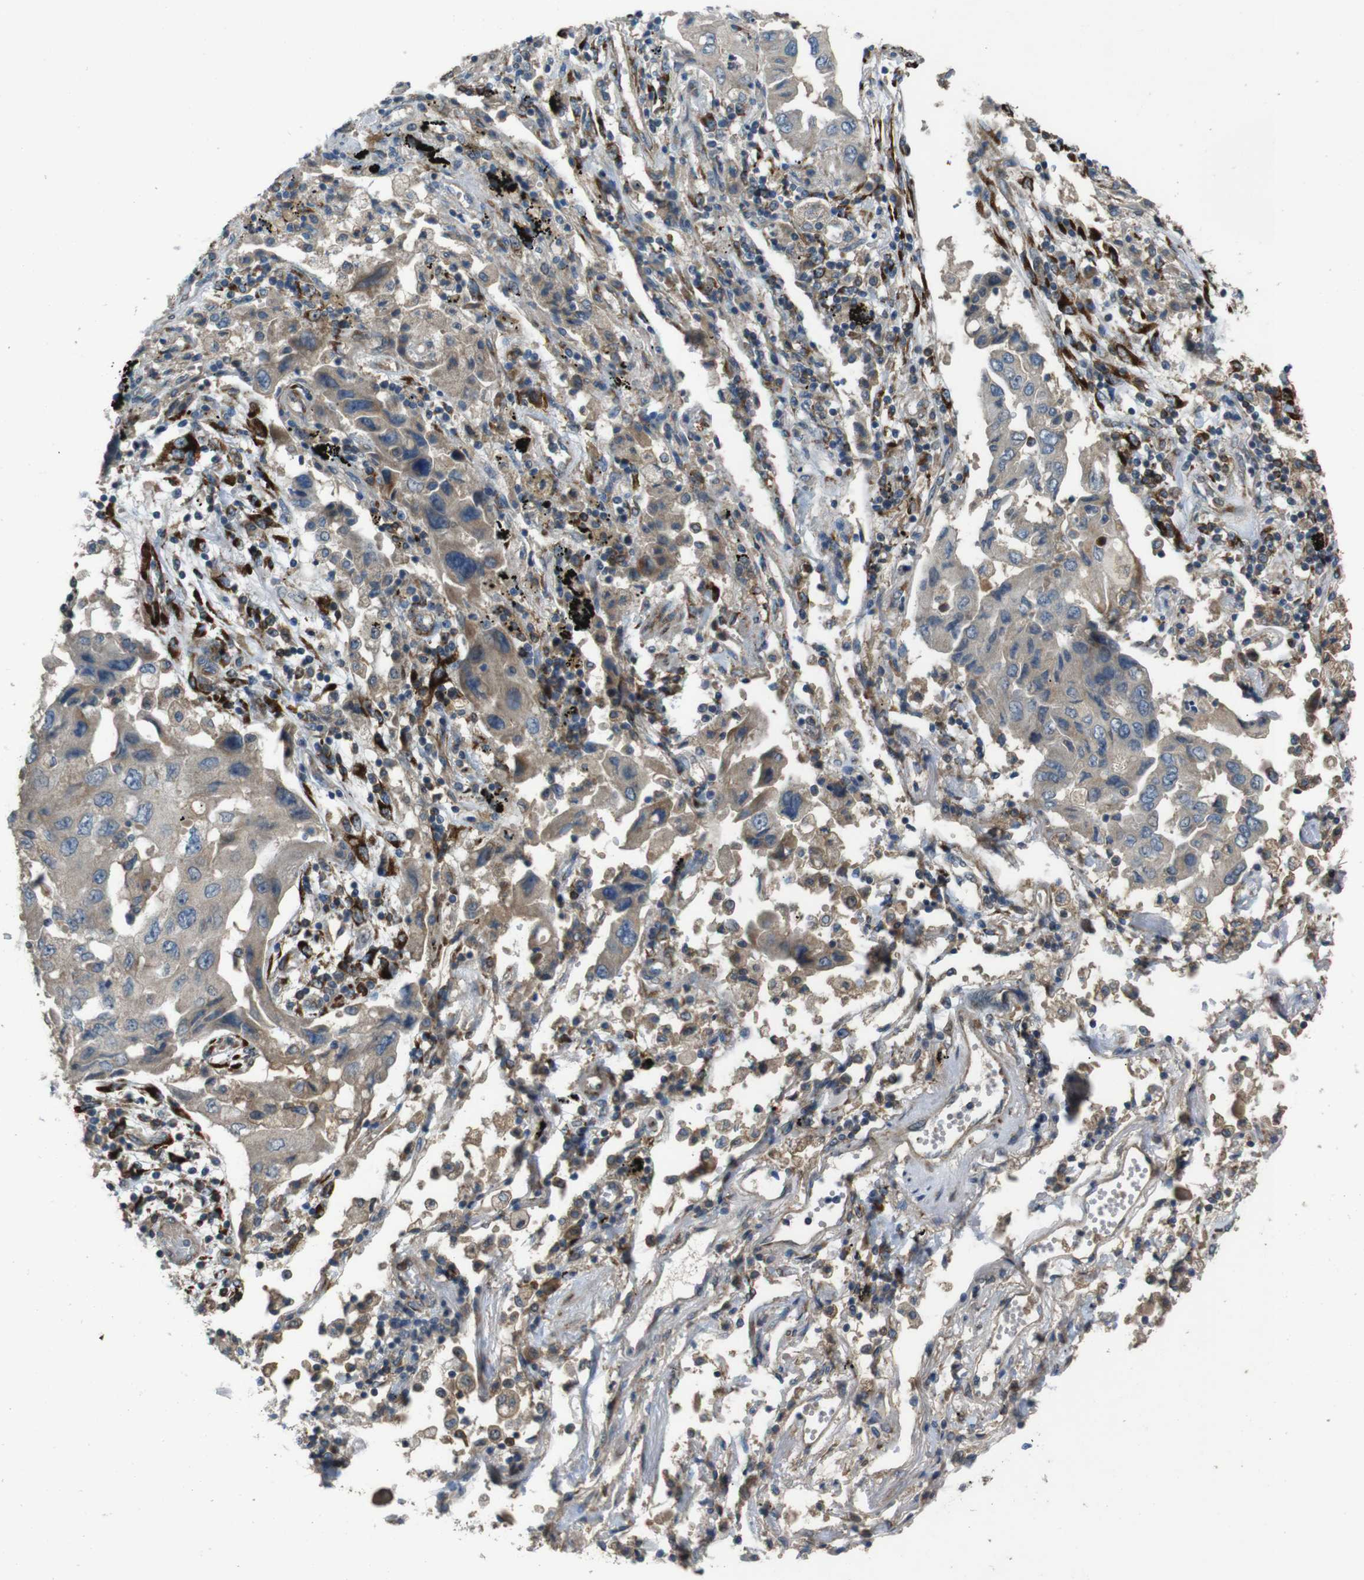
{"staining": {"intensity": "weak", "quantity": "25%-75%", "location": "cytoplasmic/membranous"}, "tissue": "lung cancer", "cell_type": "Tumor cells", "image_type": "cancer", "snomed": [{"axis": "morphology", "description": "Adenocarcinoma, NOS"}, {"axis": "topography", "description": "Lung"}], "caption": "IHC histopathology image of human lung cancer stained for a protein (brown), which displays low levels of weak cytoplasmic/membranous positivity in about 25%-75% of tumor cells.", "gene": "ARHGAP24", "patient": {"sex": "female", "age": 65}}